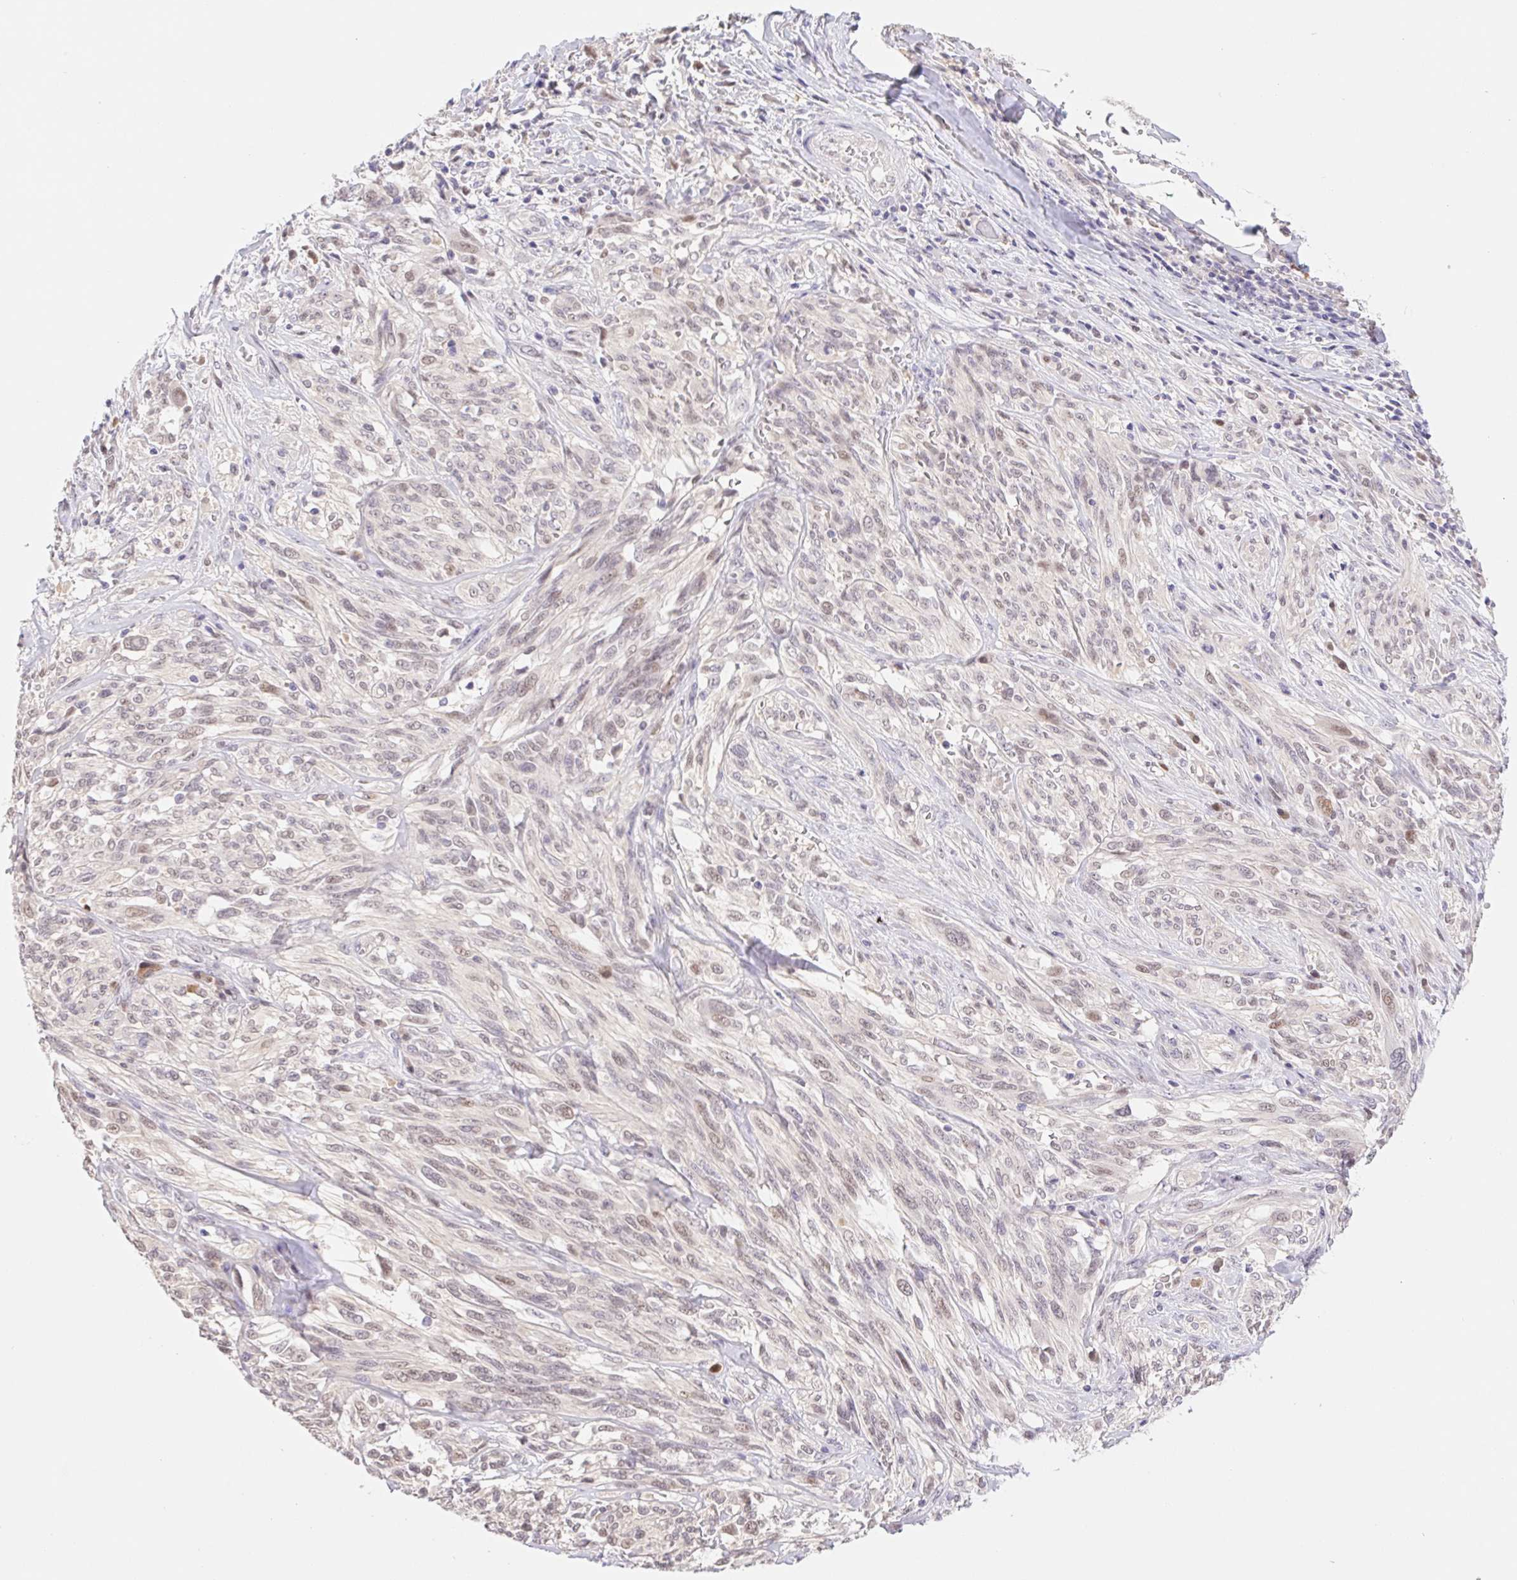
{"staining": {"intensity": "weak", "quantity": "<25%", "location": "nuclear"}, "tissue": "melanoma", "cell_type": "Tumor cells", "image_type": "cancer", "snomed": [{"axis": "morphology", "description": "Malignant melanoma, NOS"}, {"axis": "topography", "description": "Skin"}], "caption": "A high-resolution photomicrograph shows IHC staining of melanoma, which exhibits no significant staining in tumor cells. (Brightfield microscopy of DAB (3,3'-diaminobenzidine) IHC at high magnification).", "gene": "L3MBTL4", "patient": {"sex": "female", "age": 91}}